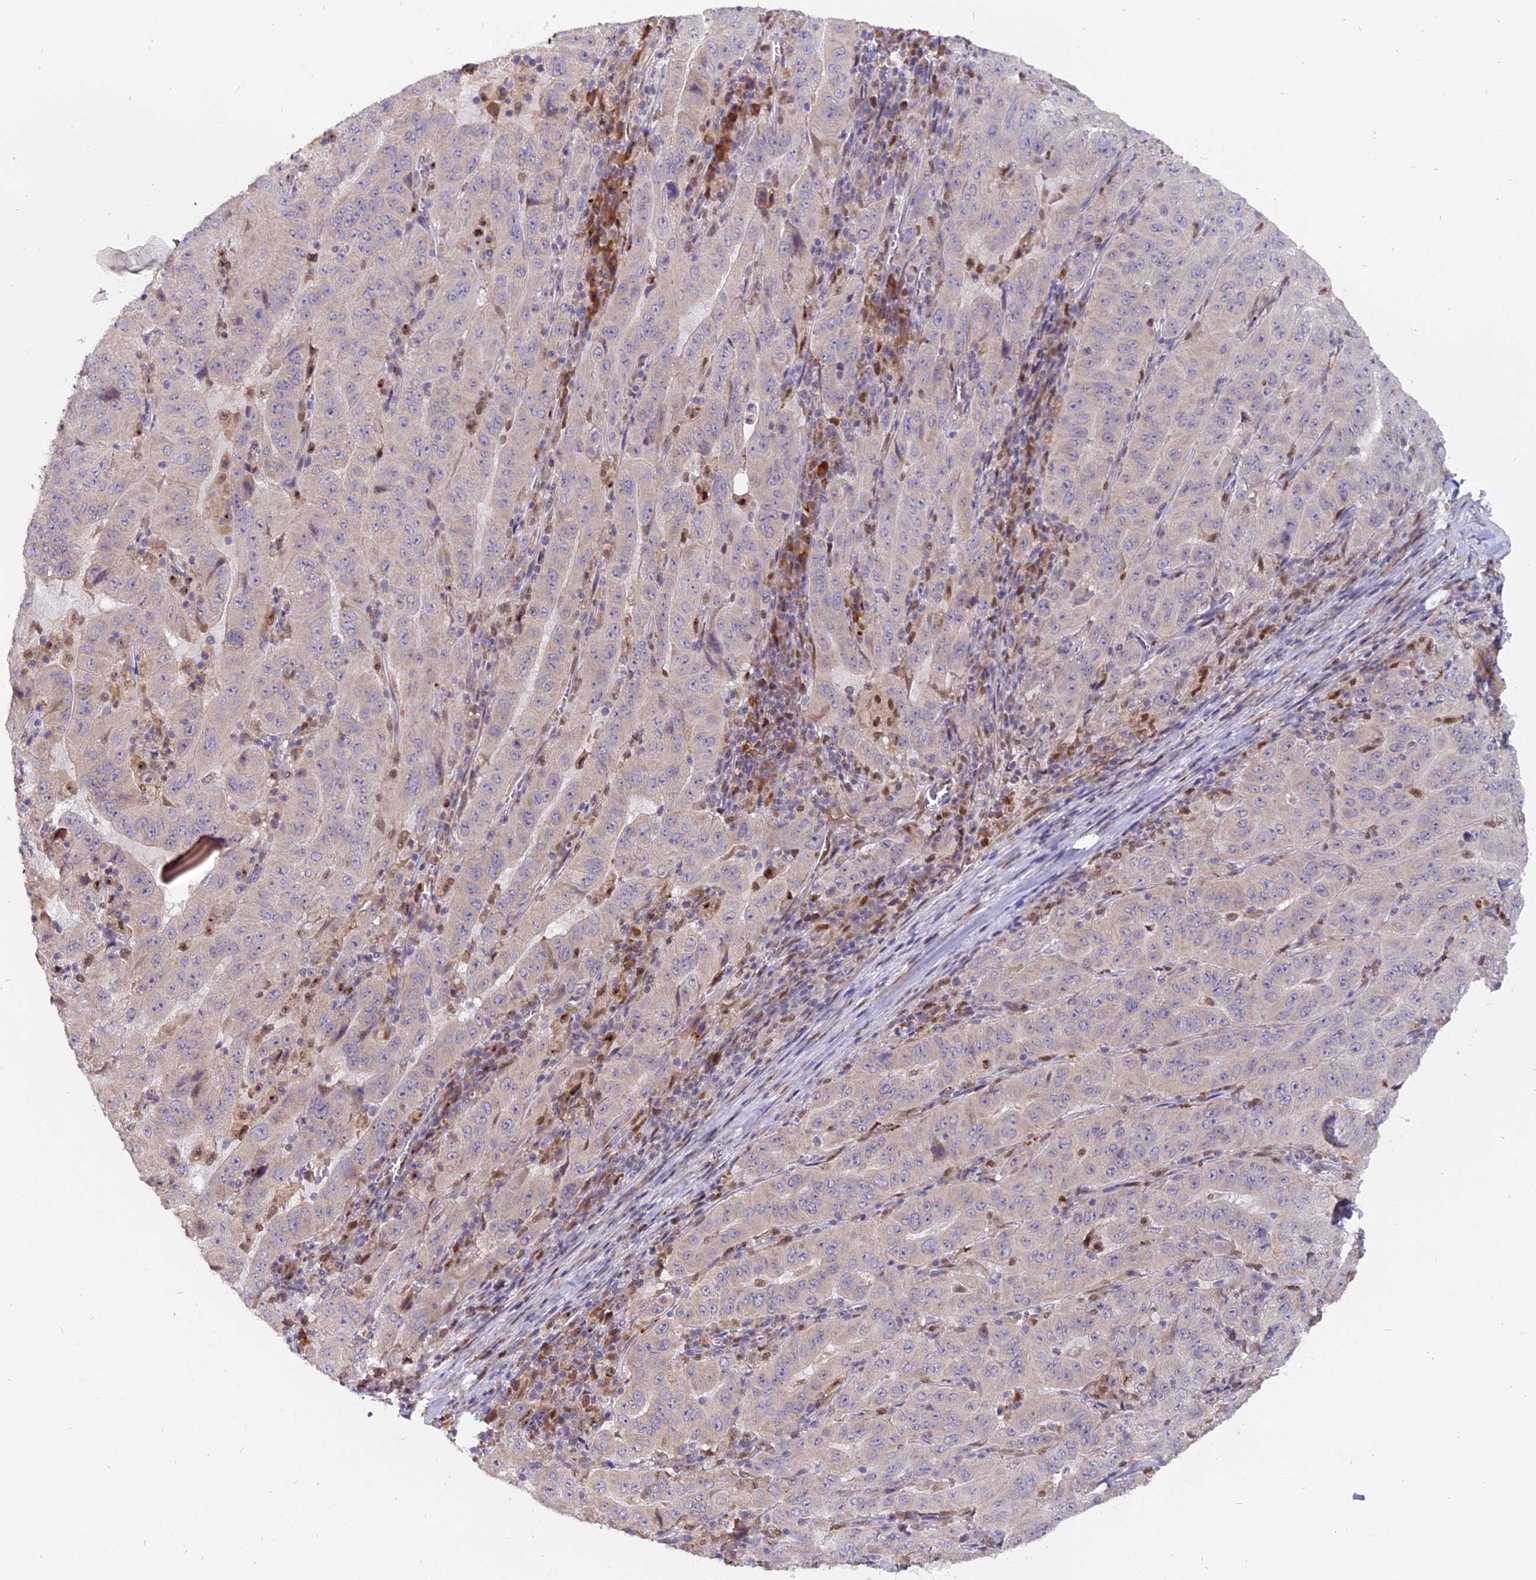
{"staining": {"intensity": "negative", "quantity": "none", "location": "none"}, "tissue": "pancreatic cancer", "cell_type": "Tumor cells", "image_type": "cancer", "snomed": [{"axis": "morphology", "description": "Adenocarcinoma, NOS"}, {"axis": "topography", "description": "Pancreas"}], "caption": "An image of adenocarcinoma (pancreatic) stained for a protein demonstrates no brown staining in tumor cells. (DAB immunohistochemistry with hematoxylin counter stain).", "gene": "FAM118B", "patient": {"sex": "male", "age": 63}}